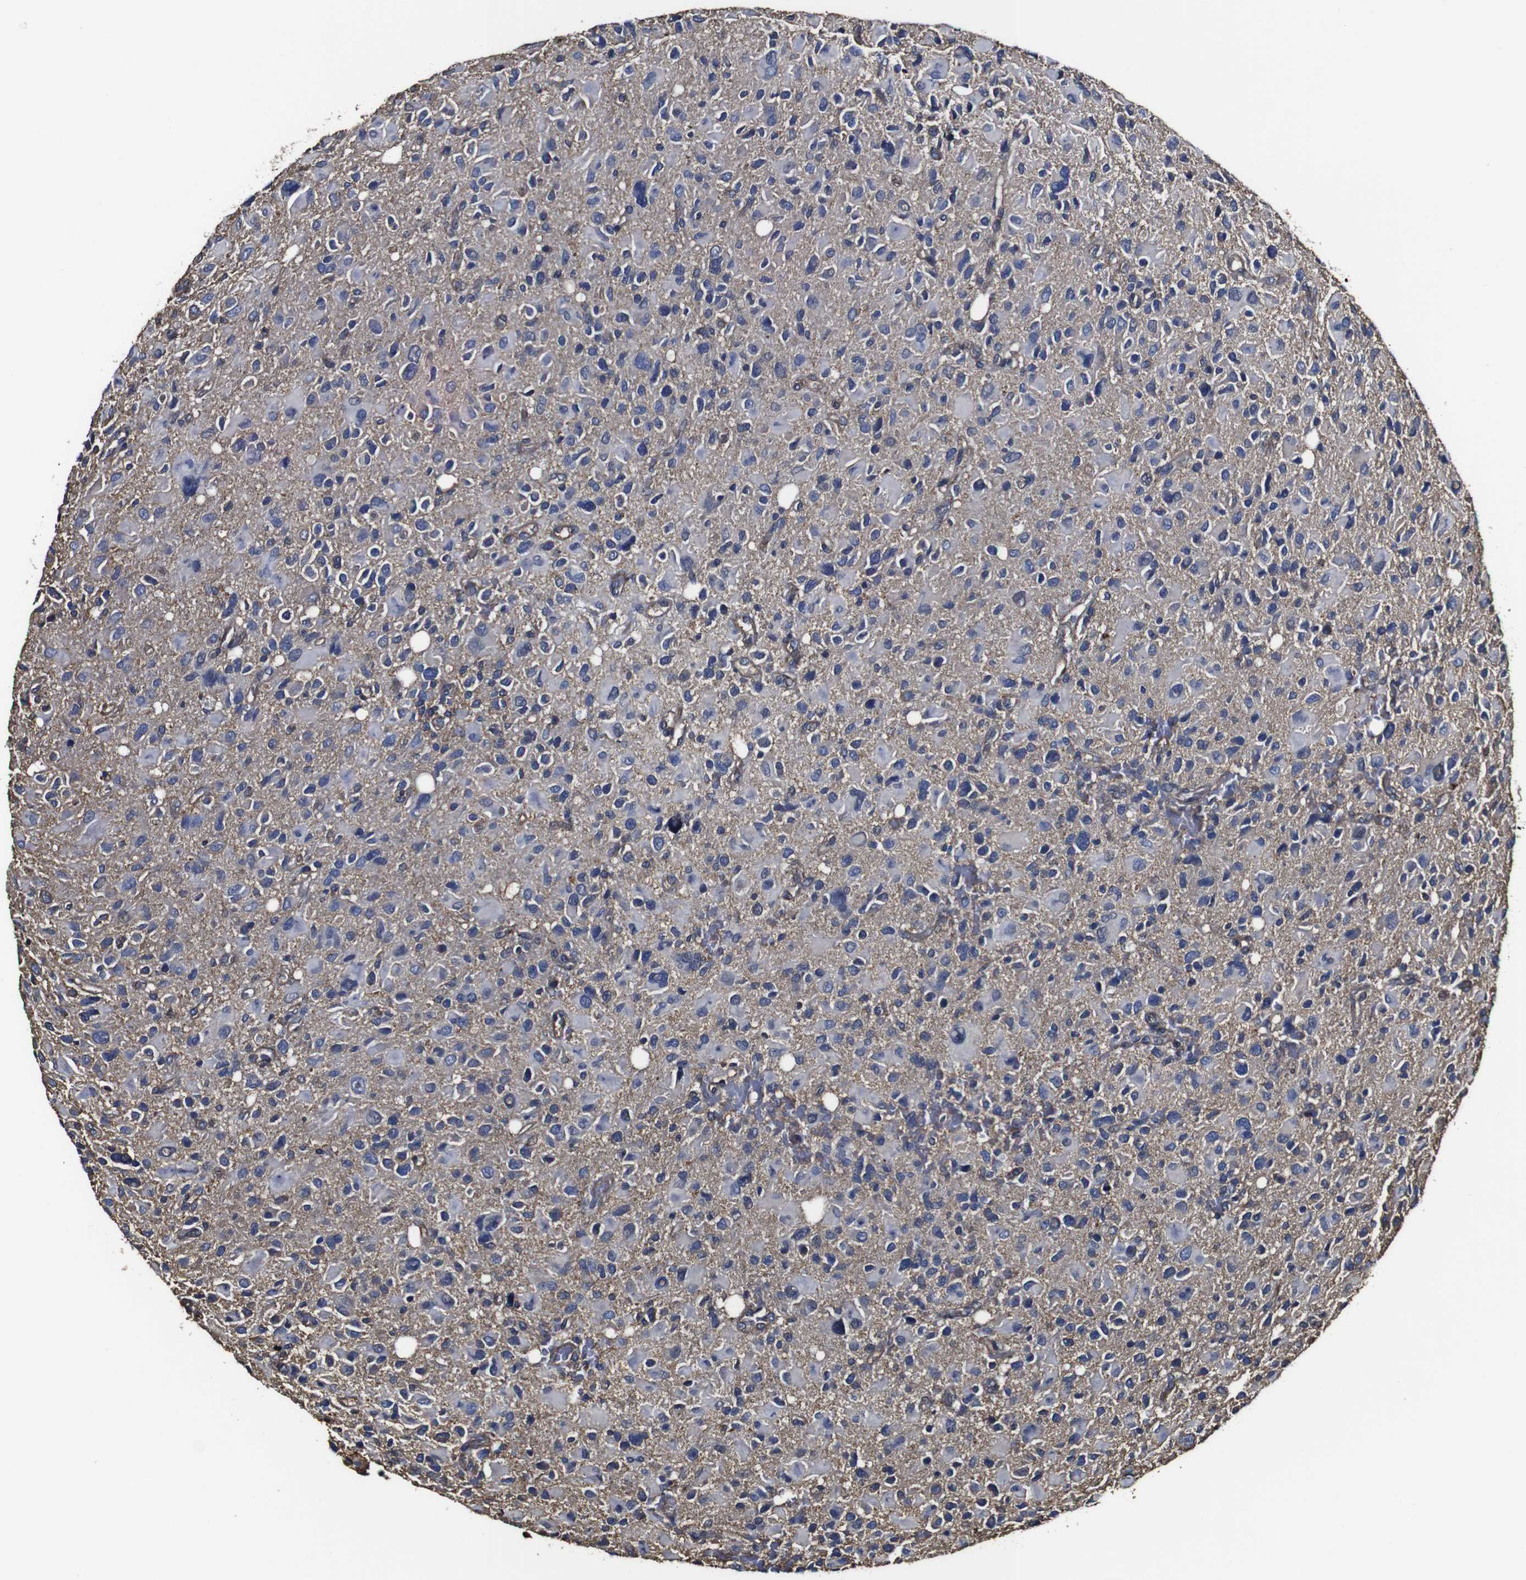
{"staining": {"intensity": "negative", "quantity": "none", "location": "none"}, "tissue": "glioma", "cell_type": "Tumor cells", "image_type": "cancer", "snomed": [{"axis": "morphology", "description": "Glioma, malignant, High grade"}, {"axis": "topography", "description": "Brain"}], "caption": "A histopathology image of malignant glioma (high-grade) stained for a protein shows no brown staining in tumor cells.", "gene": "MSN", "patient": {"sex": "male", "age": 48}}